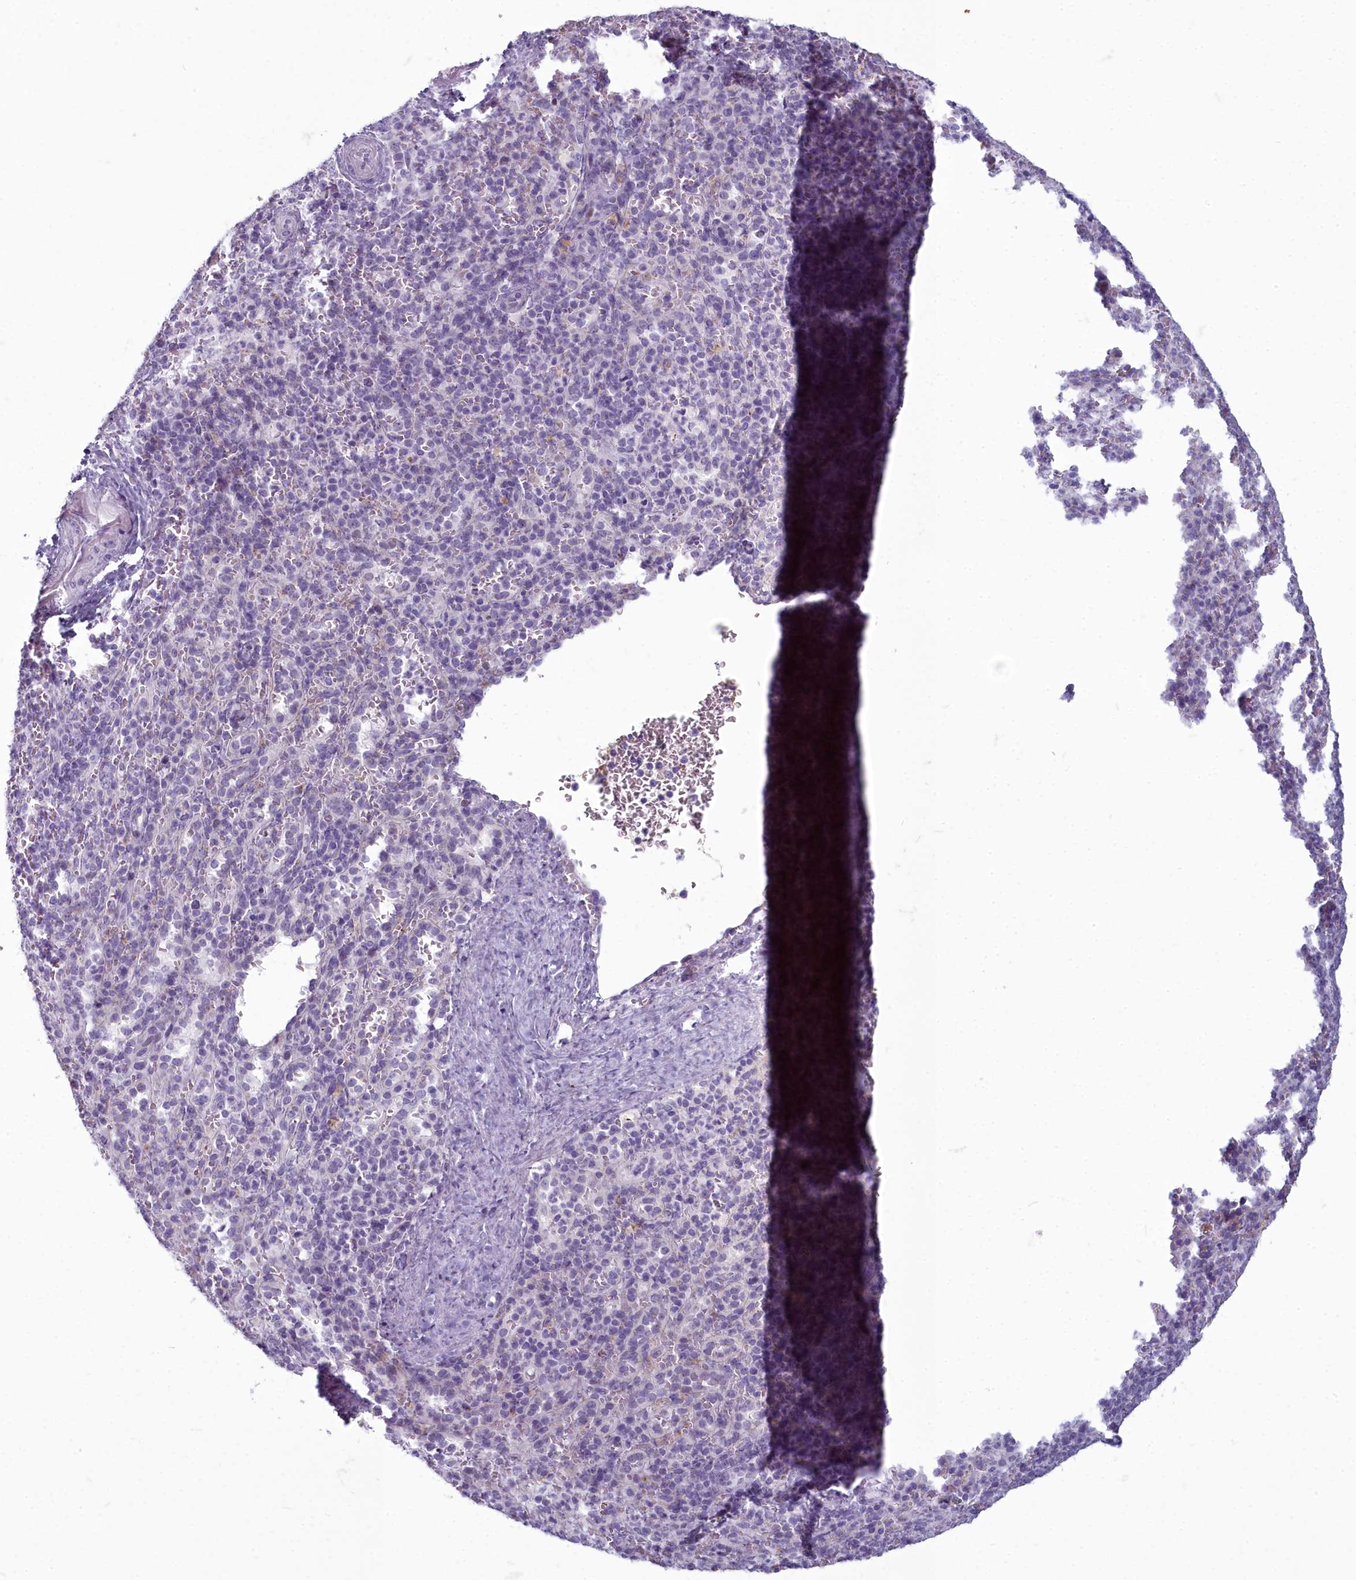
{"staining": {"intensity": "negative", "quantity": "none", "location": "none"}, "tissue": "spleen", "cell_type": "Cells in red pulp", "image_type": "normal", "snomed": [{"axis": "morphology", "description": "Normal tissue, NOS"}, {"axis": "topography", "description": "Spleen"}], "caption": "Spleen was stained to show a protein in brown. There is no significant positivity in cells in red pulp. (IHC, brightfield microscopy, high magnification).", "gene": "INSYN2A", "patient": {"sex": "female", "age": 21}}